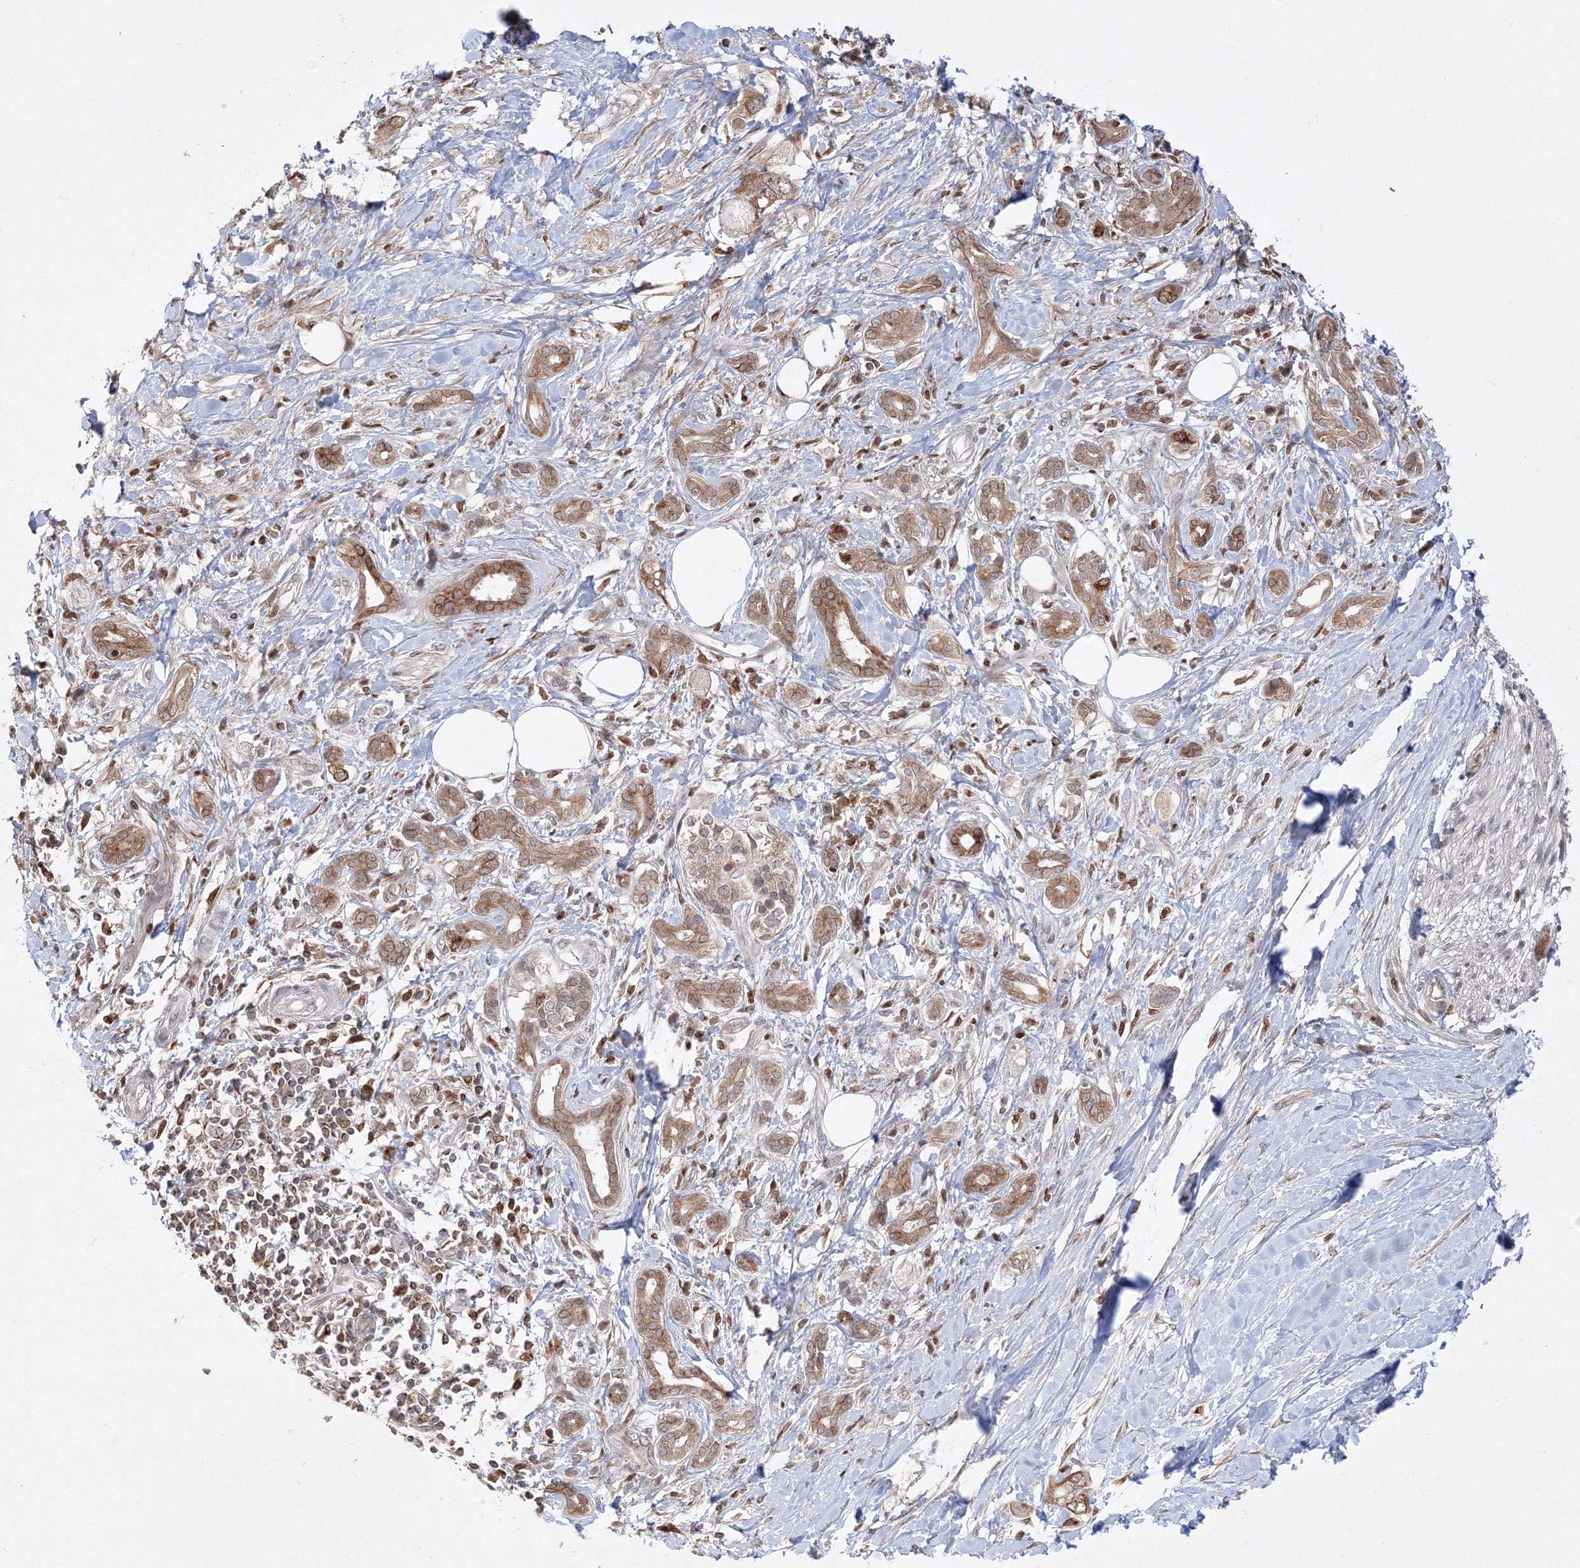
{"staining": {"intensity": "moderate", "quantity": ">75%", "location": "cytoplasmic/membranous"}, "tissue": "pancreatic cancer", "cell_type": "Tumor cells", "image_type": "cancer", "snomed": [{"axis": "morphology", "description": "Adenocarcinoma, NOS"}, {"axis": "topography", "description": "Pancreas"}], "caption": "Tumor cells demonstrate medium levels of moderate cytoplasmic/membranous expression in approximately >75% of cells in human pancreatic adenocarcinoma.", "gene": "TMEM50B", "patient": {"sex": "female", "age": 56}}